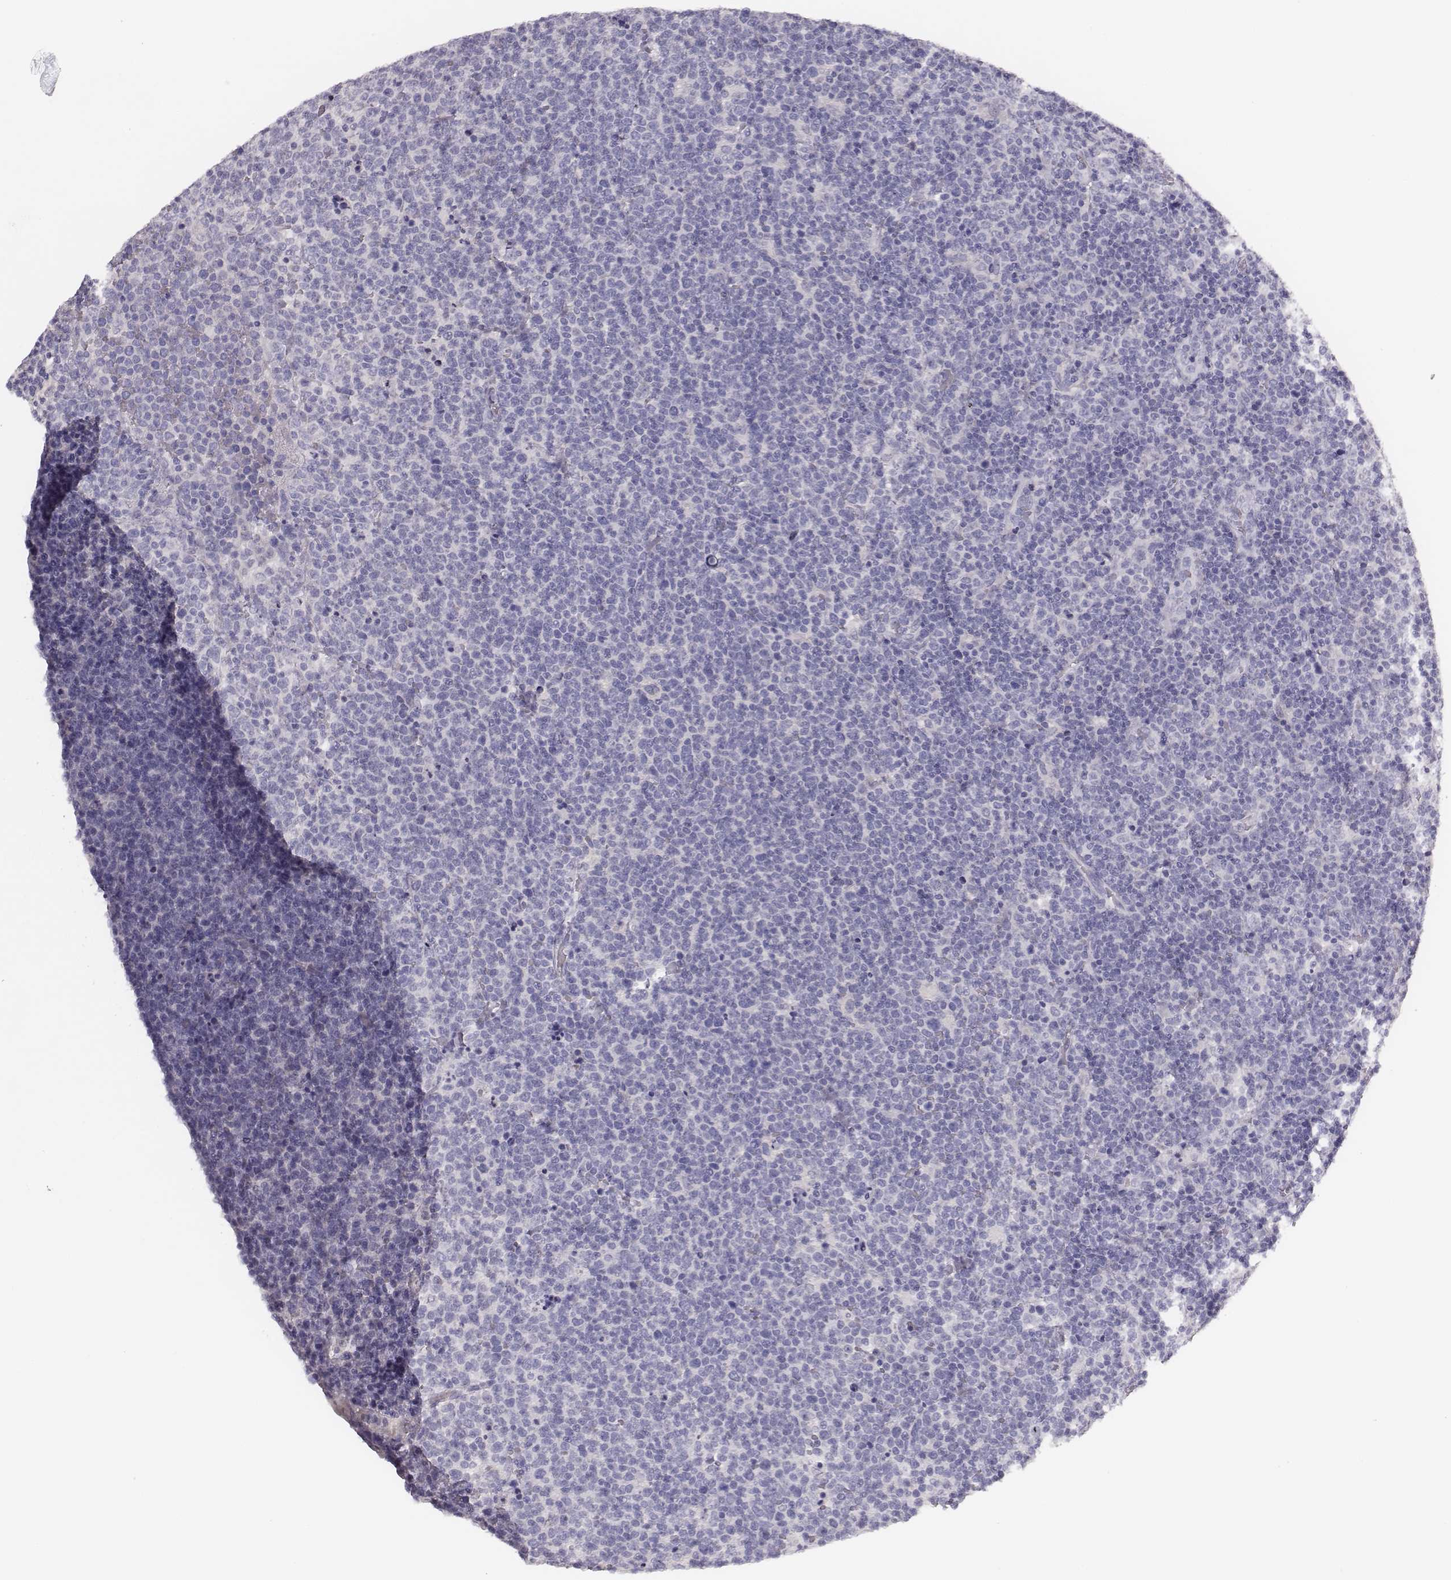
{"staining": {"intensity": "negative", "quantity": "none", "location": "none"}, "tissue": "lymphoma", "cell_type": "Tumor cells", "image_type": "cancer", "snomed": [{"axis": "morphology", "description": "Malignant lymphoma, non-Hodgkin's type, High grade"}, {"axis": "topography", "description": "Lymph node"}], "caption": "The image demonstrates no significant positivity in tumor cells of malignant lymphoma, non-Hodgkin's type (high-grade). The staining is performed using DAB (3,3'-diaminobenzidine) brown chromogen with nuclei counter-stained in using hematoxylin.", "gene": "MYH6", "patient": {"sex": "male", "age": 61}}